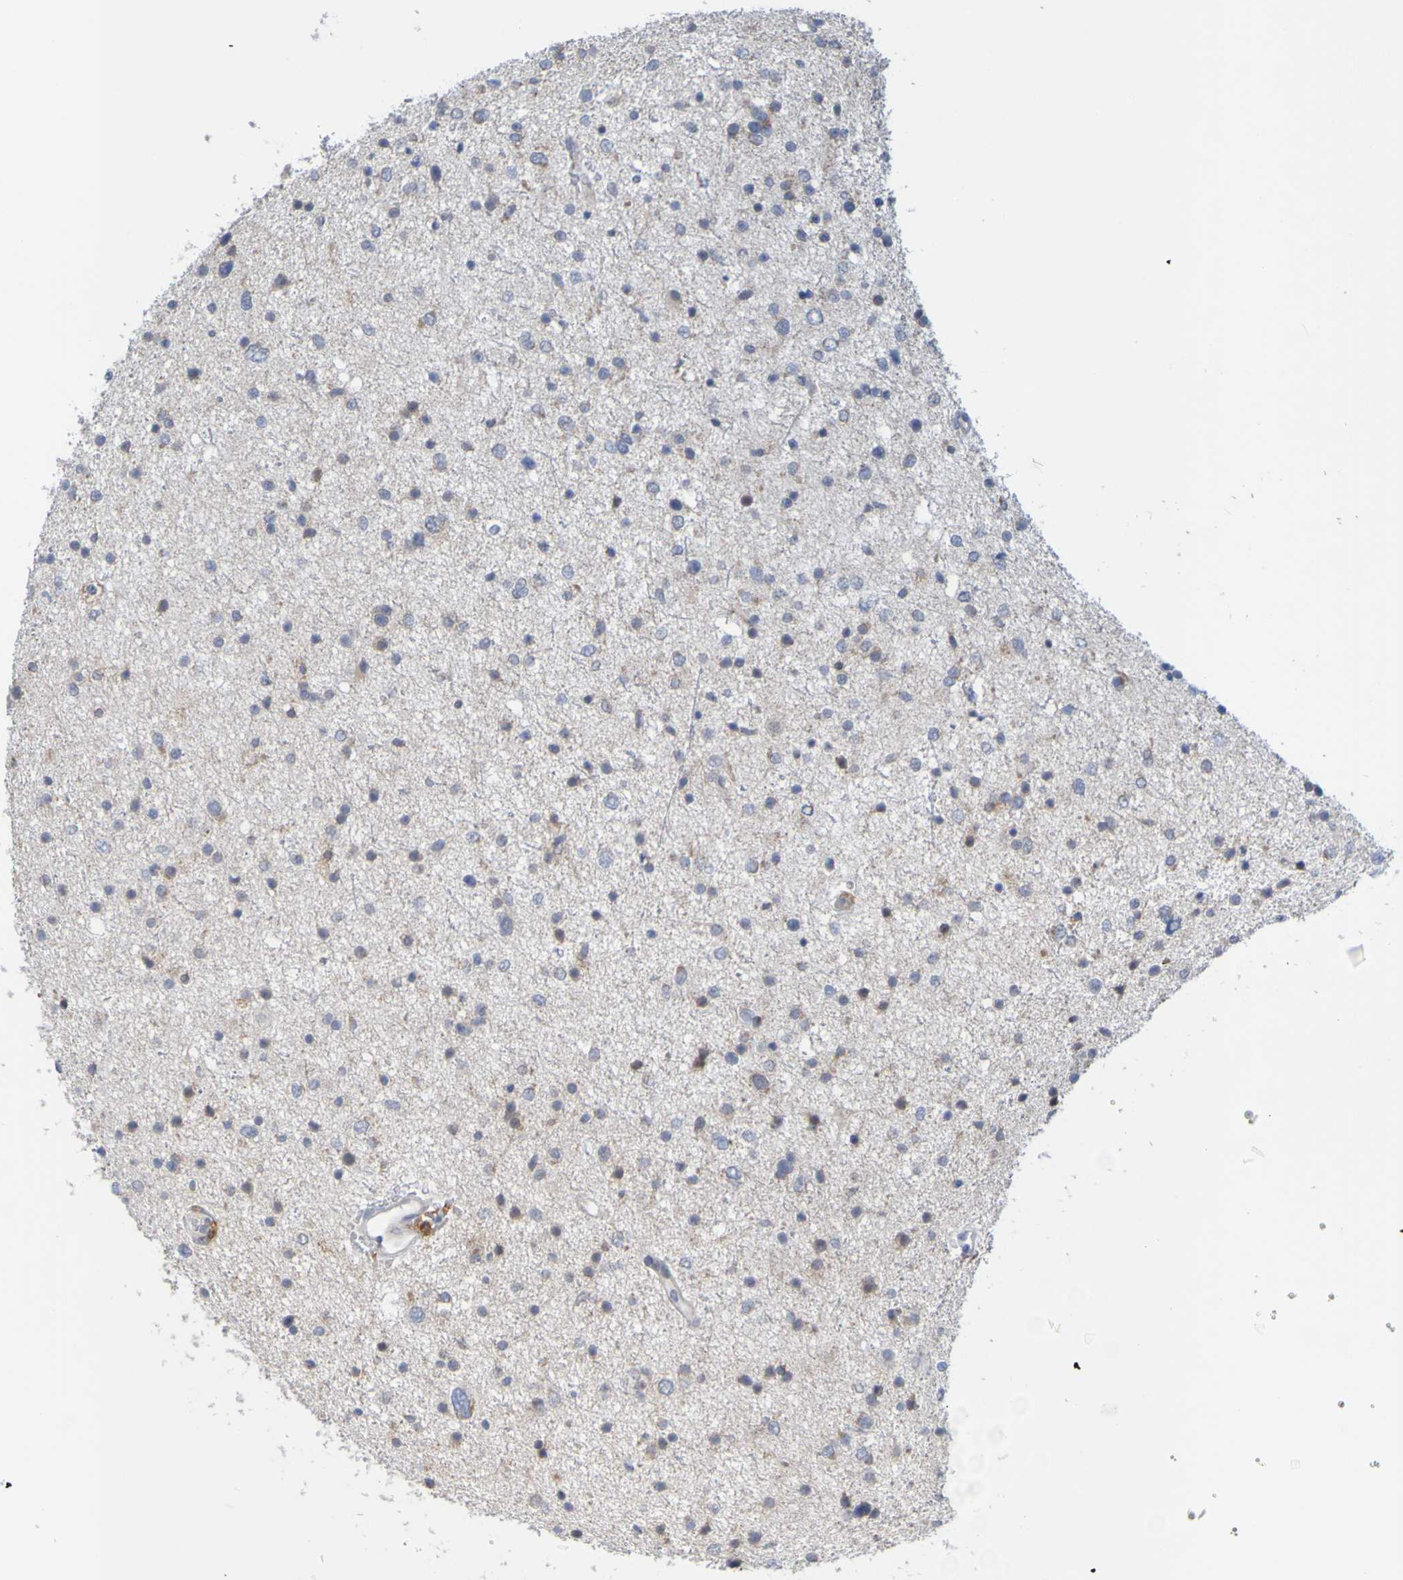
{"staining": {"intensity": "weak", "quantity": "25%-75%", "location": "cytoplasmic/membranous"}, "tissue": "glioma", "cell_type": "Tumor cells", "image_type": "cancer", "snomed": [{"axis": "morphology", "description": "Glioma, malignant, Low grade"}, {"axis": "topography", "description": "Brain"}], "caption": "This is a histology image of immunohistochemistry staining of glioma, which shows weak positivity in the cytoplasmic/membranous of tumor cells.", "gene": "LILRB5", "patient": {"sex": "female", "age": 37}}